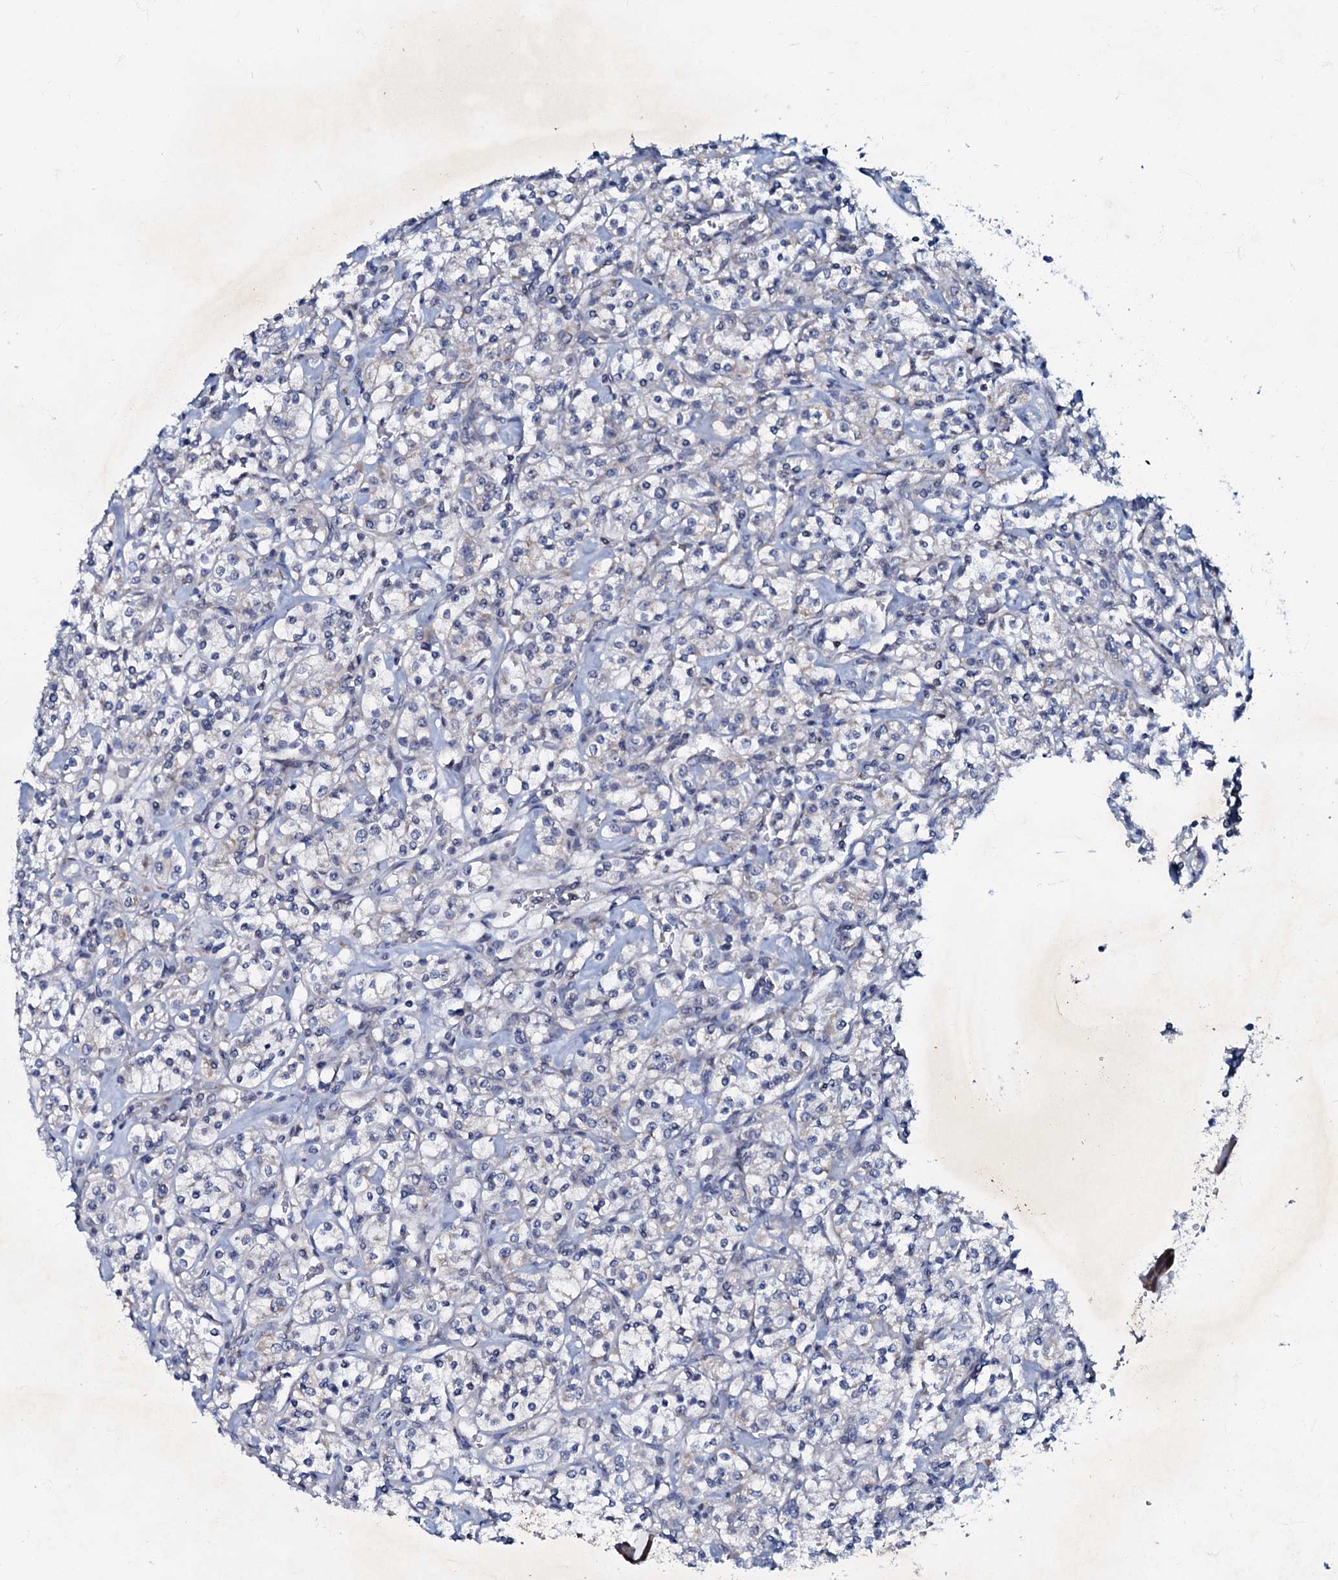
{"staining": {"intensity": "negative", "quantity": "none", "location": "none"}, "tissue": "renal cancer", "cell_type": "Tumor cells", "image_type": "cancer", "snomed": [{"axis": "morphology", "description": "Adenocarcinoma, NOS"}, {"axis": "topography", "description": "Kidney"}], "caption": "Immunohistochemistry histopathology image of neoplastic tissue: human renal adenocarcinoma stained with DAB exhibits no significant protein expression in tumor cells. (DAB immunohistochemistry, high magnification).", "gene": "MRPL51", "patient": {"sex": "male", "age": 77}}